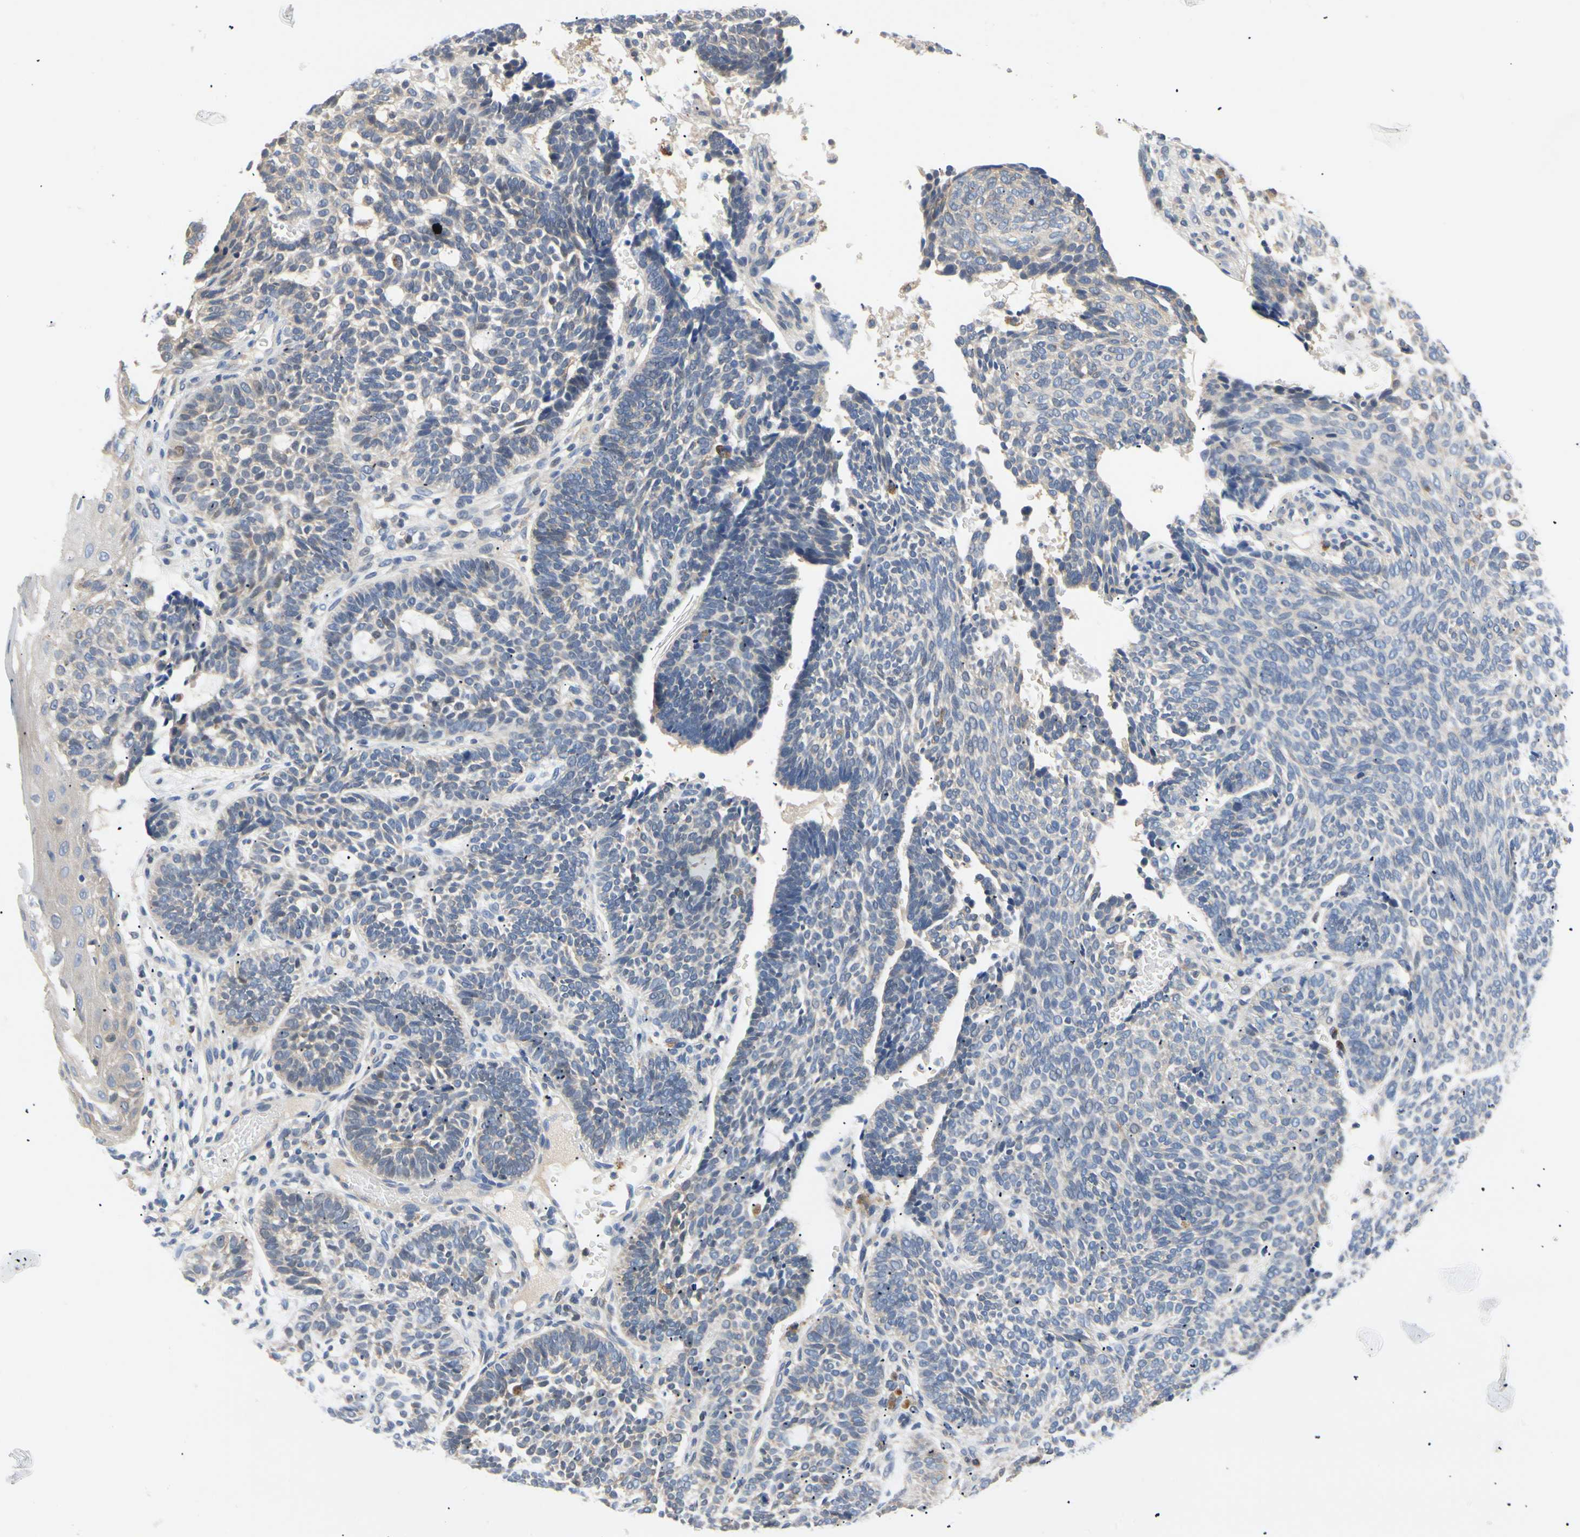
{"staining": {"intensity": "weak", "quantity": "<25%", "location": "cytoplasmic/membranous"}, "tissue": "skin cancer", "cell_type": "Tumor cells", "image_type": "cancer", "snomed": [{"axis": "morphology", "description": "Normal tissue, NOS"}, {"axis": "morphology", "description": "Basal cell carcinoma"}, {"axis": "topography", "description": "Skin"}], "caption": "Tumor cells are negative for brown protein staining in skin basal cell carcinoma.", "gene": "SEC23B", "patient": {"sex": "male", "age": 87}}